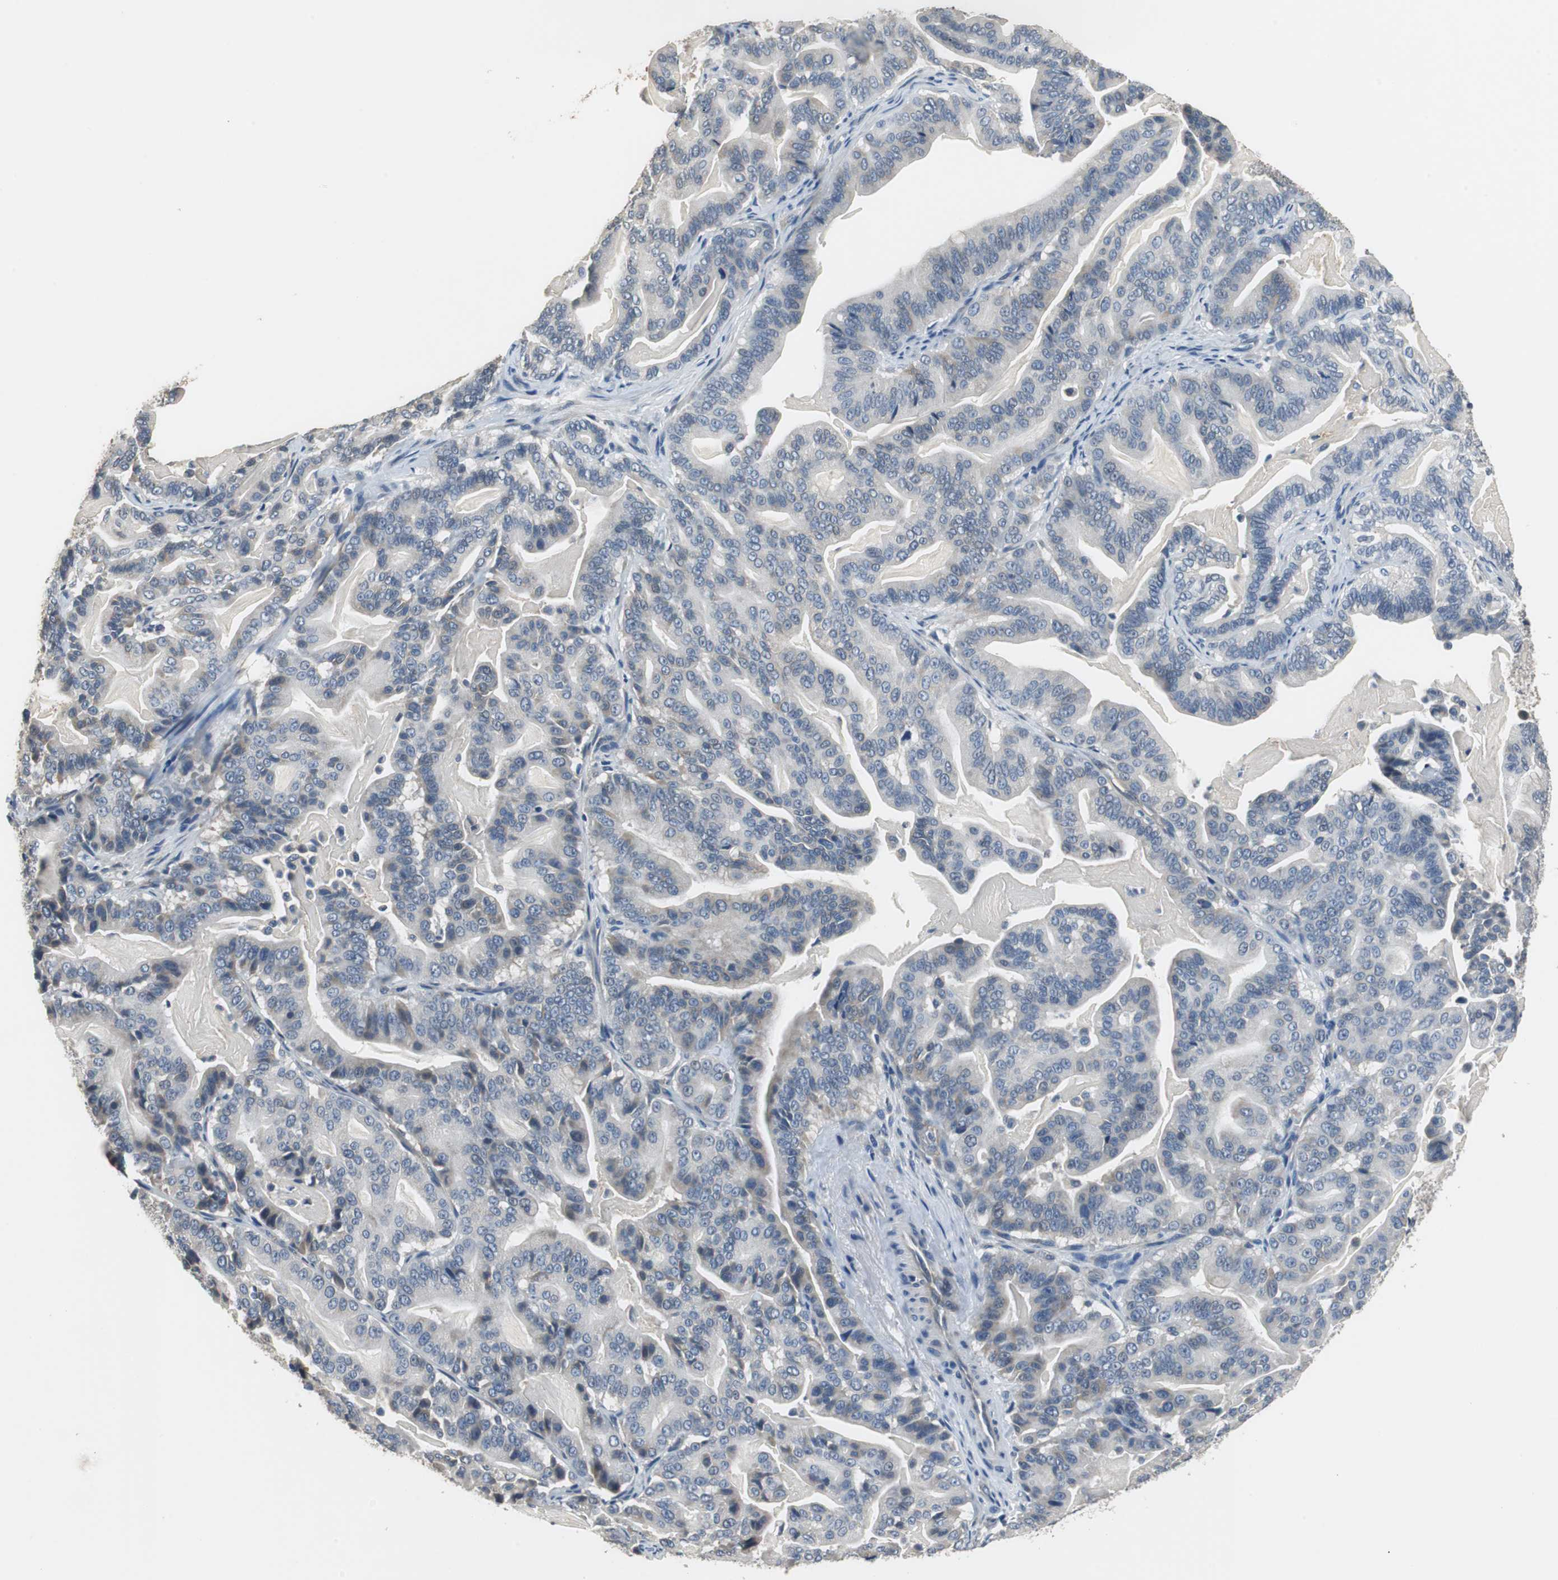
{"staining": {"intensity": "negative", "quantity": "none", "location": "none"}, "tissue": "pancreatic cancer", "cell_type": "Tumor cells", "image_type": "cancer", "snomed": [{"axis": "morphology", "description": "Adenocarcinoma, NOS"}, {"axis": "topography", "description": "Pancreas"}], "caption": "There is no significant expression in tumor cells of pancreatic cancer.", "gene": "MTIF2", "patient": {"sex": "male", "age": 63}}